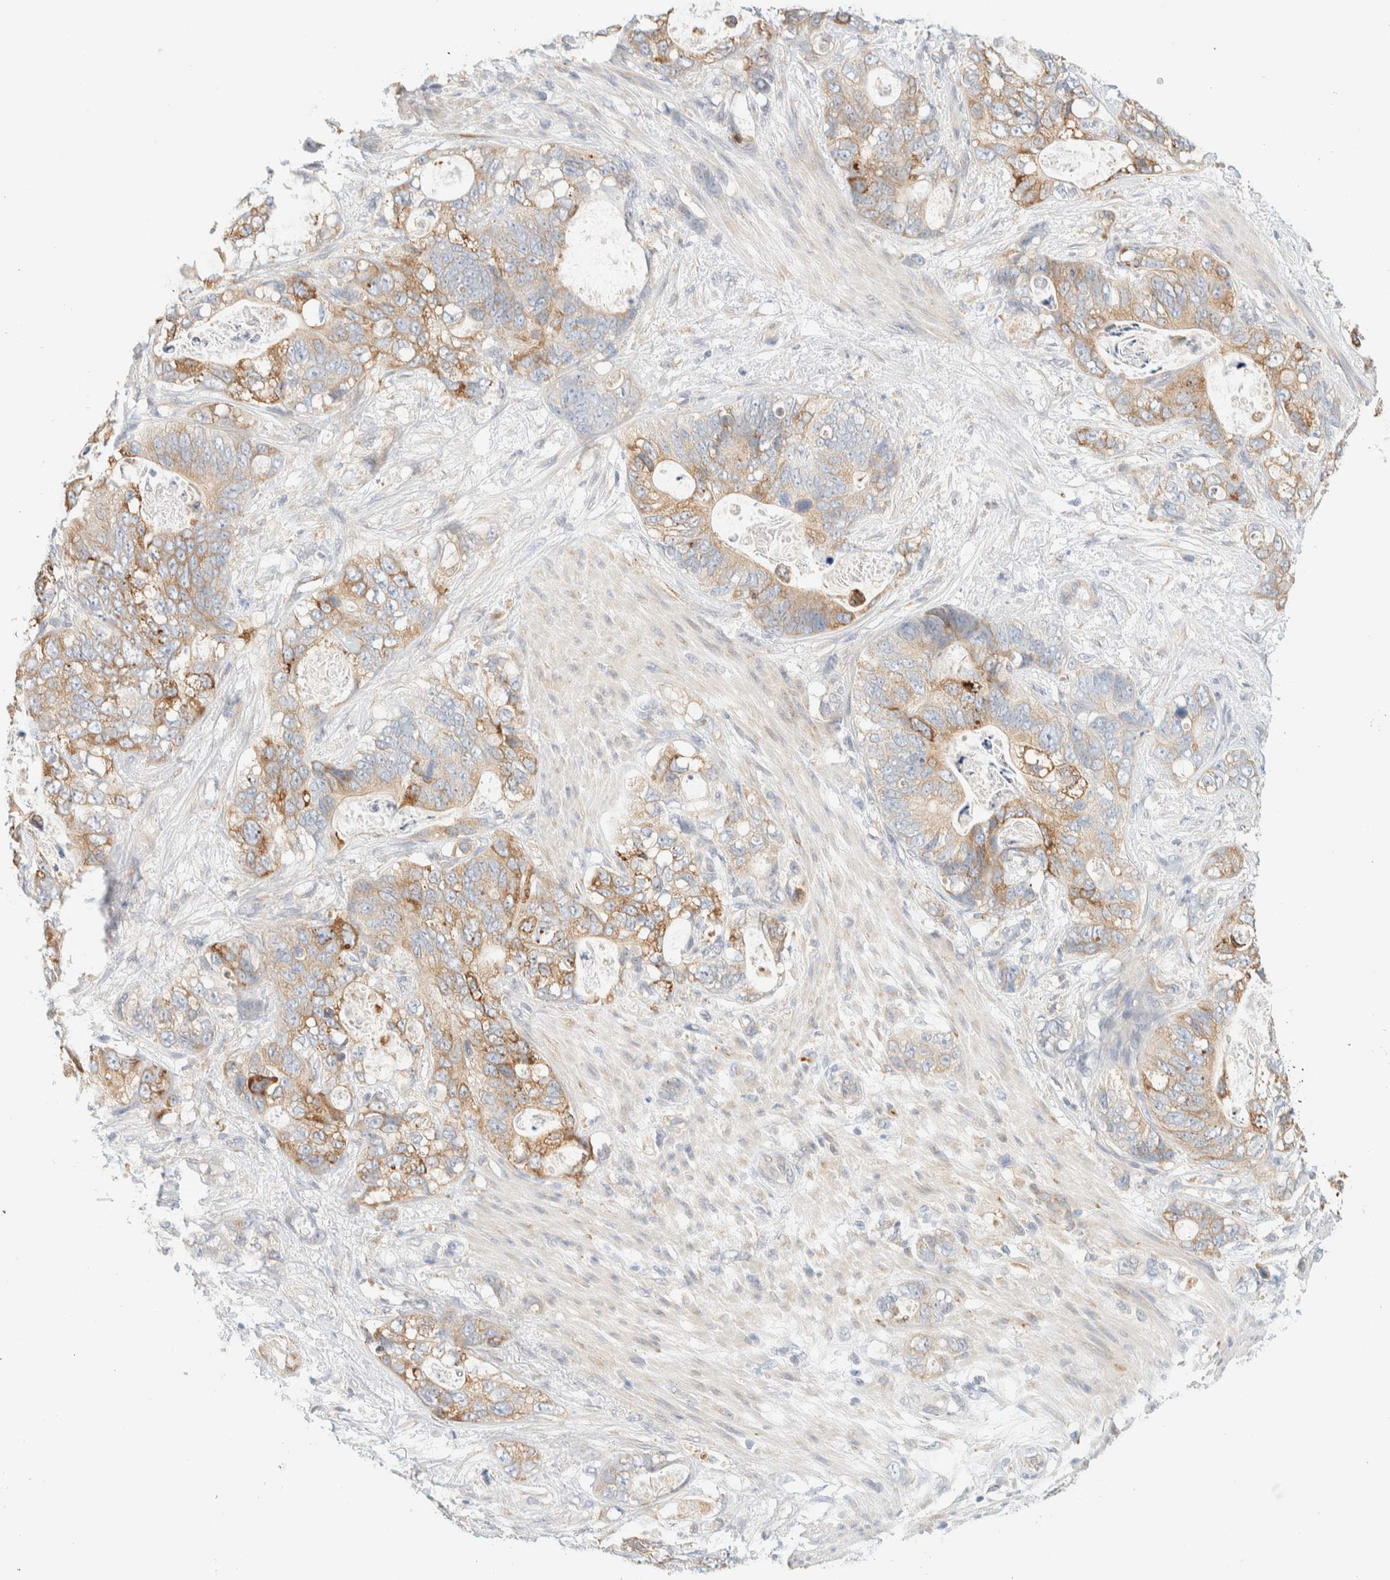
{"staining": {"intensity": "moderate", "quantity": ">75%", "location": "cytoplasmic/membranous"}, "tissue": "stomach cancer", "cell_type": "Tumor cells", "image_type": "cancer", "snomed": [{"axis": "morphology", "description": "Normal tissue, NOS"}, {"axis": "morphology", "description": "Adenocarcinoma, NOS"}, {"axis": "topography", "description": "Stomach"}], "caption": "Immunohistochemical staining of stomach cancer exhibits medium levels of moderate cytoplasmic/membranous expression in approximately >75% of tumor cells.", "gene": "NT5C", "patient": {"sex": "female", "age": 89}}